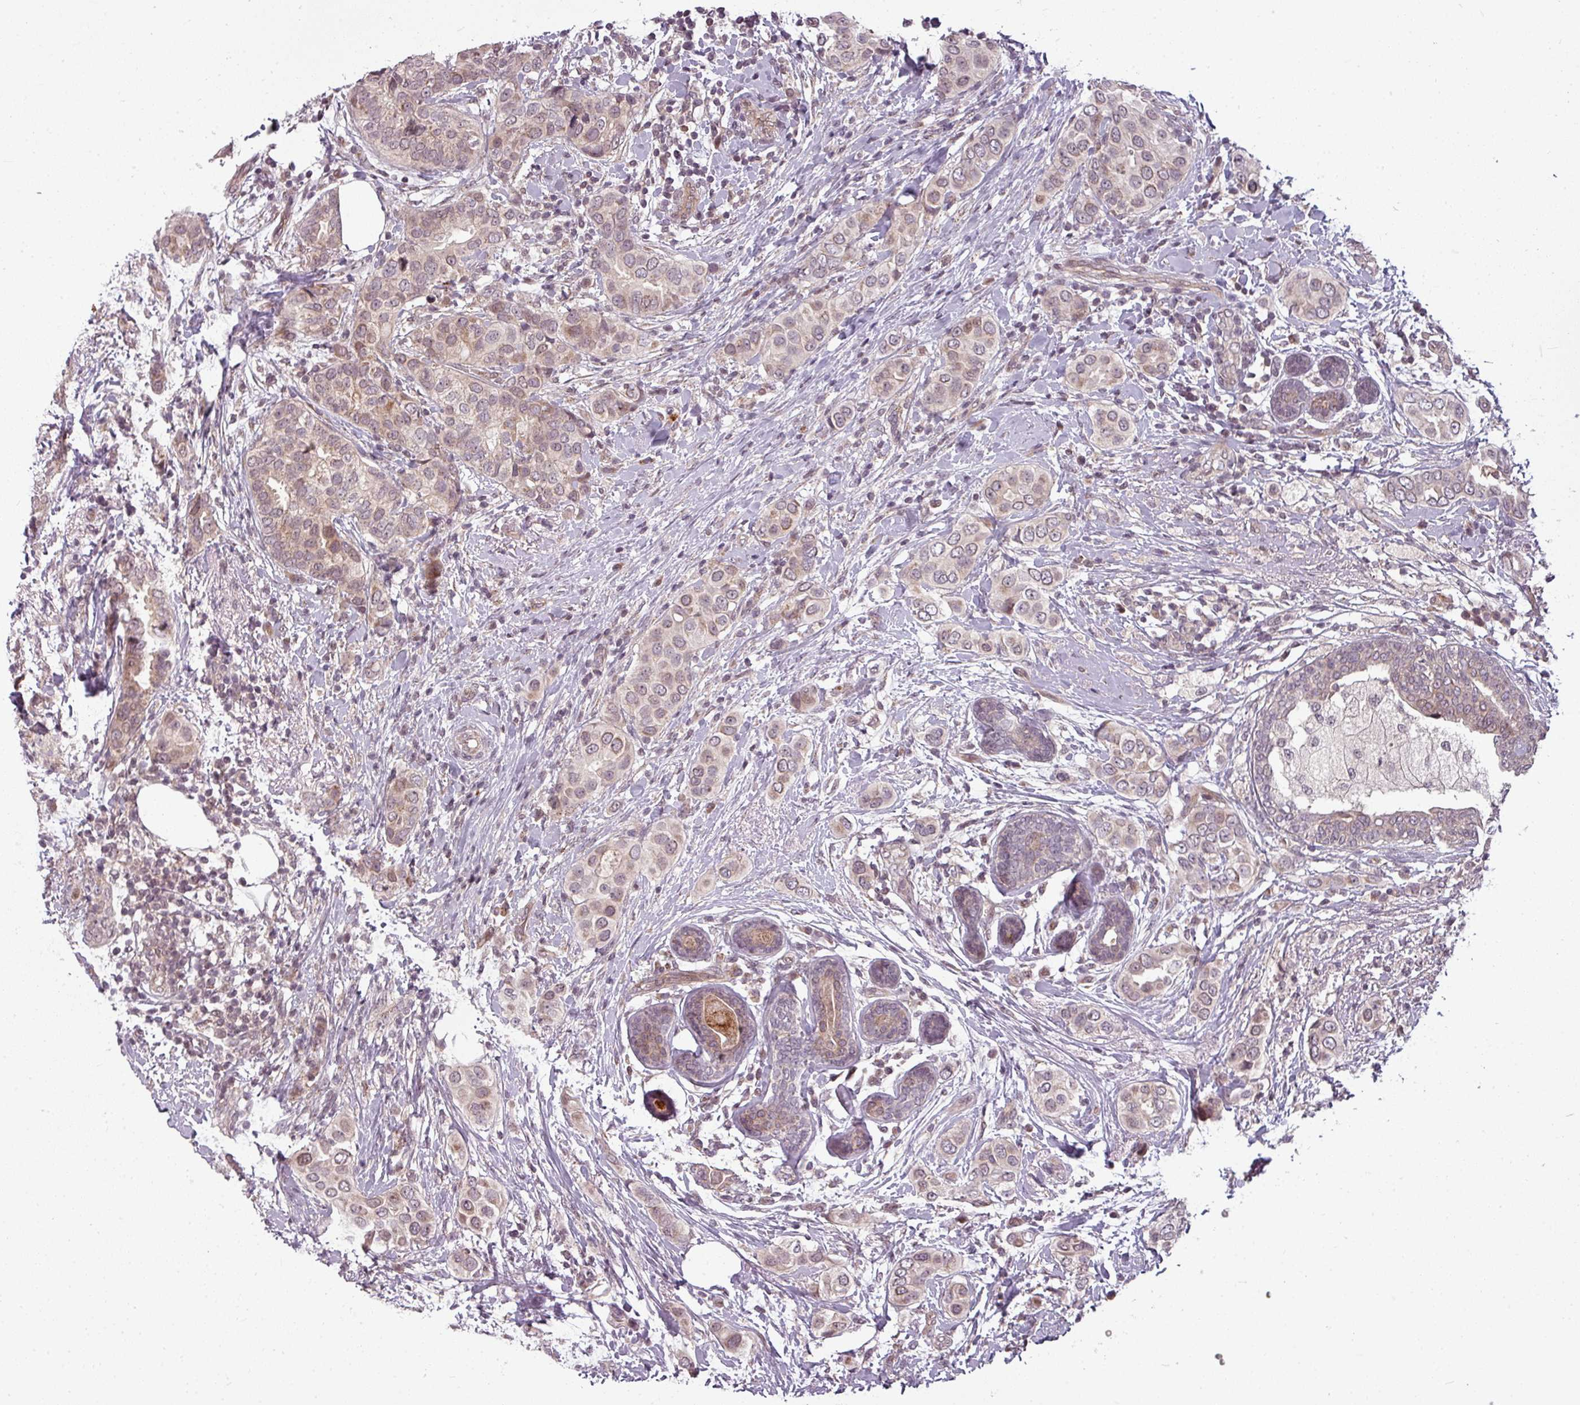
{"staining": {"intensity": "weak", "quantity": "25%-75%", "location": "cytoplasmic/membranous"}, "tissue": "breast cancer", "cell_type": "Tumor cells", "image_type": "cancer", "snomed": [{"axis": "morphology", "description": "Lobular carcinoma"}, {"axis": "topography", "description": "Breast"}], "caption": "Human breast lobular carcinoma stained with a protein marker exhibits weak staining in tumor cells.", "gene": "CLIC1", "patient": {"sex": "female", "age": 51}}